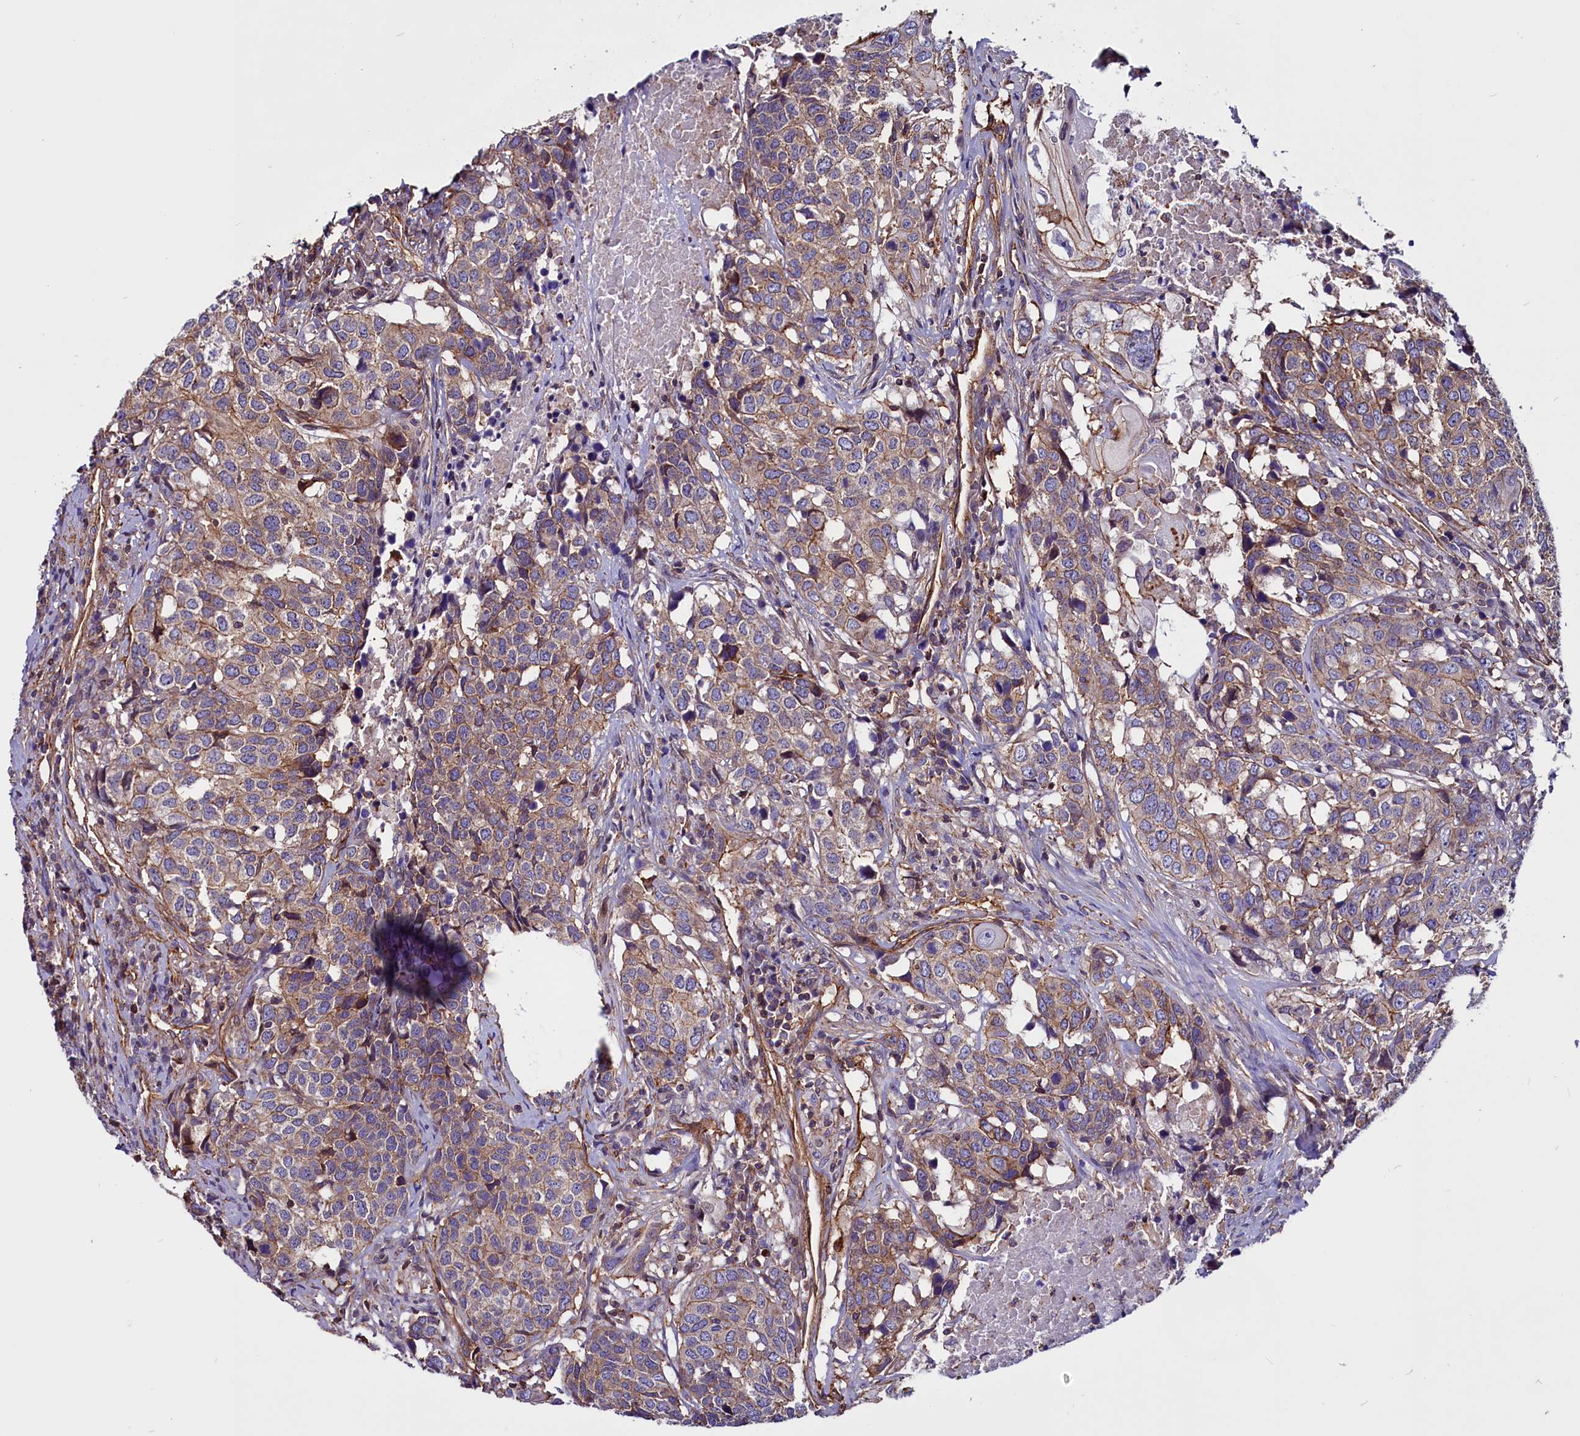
{"staining": {"intensity": "weak", "quantity": ">75%", "location": "cytoplasmic/membranous"}, "tissue": "head and neck cancer", "cell_type": "Tumor cells", "image_type": "cancer", "snomed": [{"axis": "morphology", "description": "Squamous cell carcinoma, NOS"}, {"axis": "topography", "description": "Head-Neck"}], "caption": "Protein expression analysis of head and neck cancer (squamous cell carcinoma) reveals weak cytoplasmic/membranous positivity in approximately >75% of tumor cells. (IHC, brightfield microscopy, high magnification).", "gene": "ZNF749", "patient": {"sex": "male", "age": 66}}